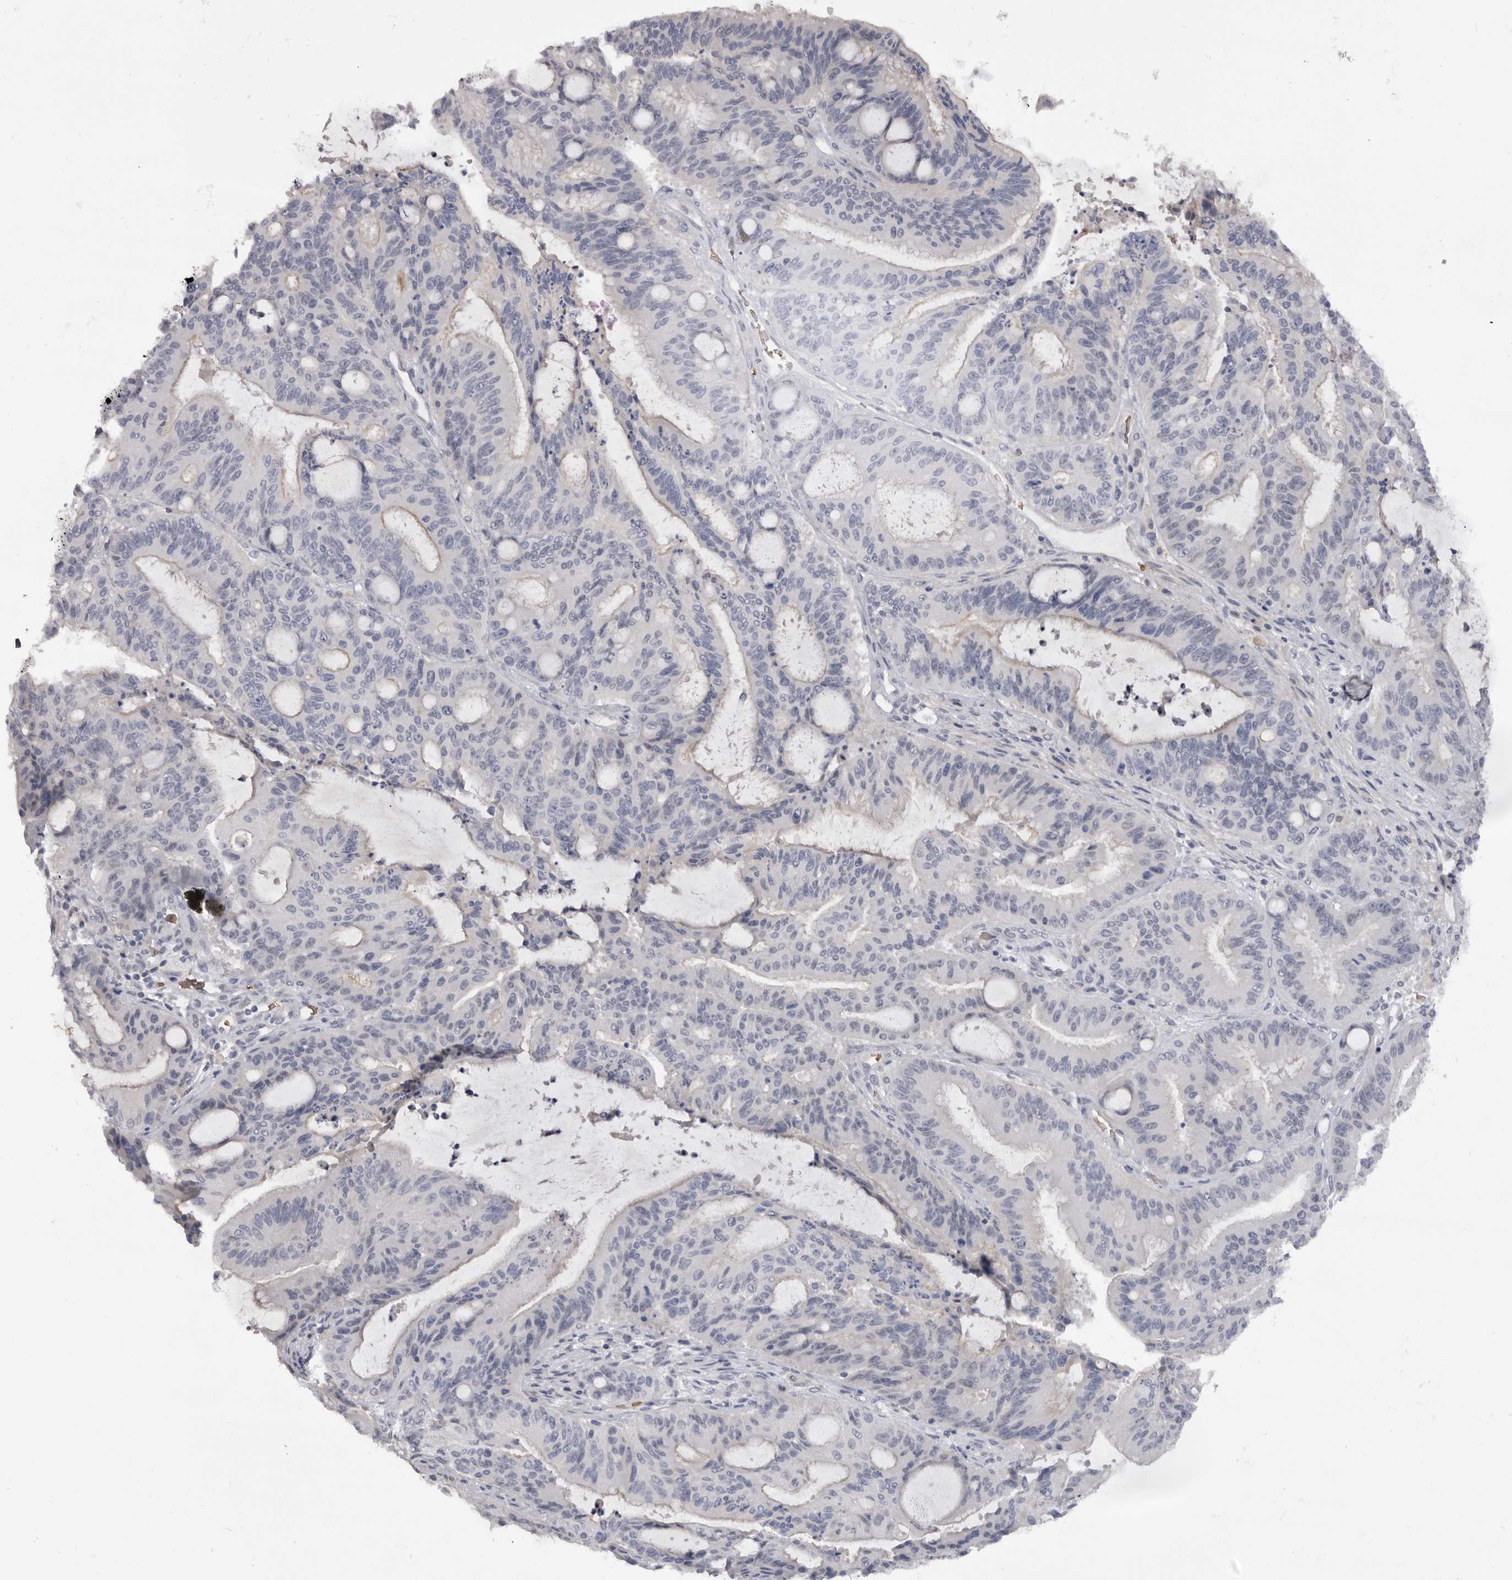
{"staining": {"intensity": "negative", "quantity": "none", "location": "none"}, "tissue": "liver cancer", "cell_type": "Tumor cells", "image_type": "cancer", "snomed": [{"axis": "morphology", "description": "Normal tissue, NOS"}, {"axis": "morphology", "description": "Cholangiocarcinoma"}, {"axis": "topography", "description": "Liver"}, {"axis": "topography", "description": "Peripheral nerve tissue"}], "caption": "The IHC image has no significant staining in tumor cells of liver cholangiocarcinoma tissue.", "gene": "TNR", "patient": {"sex": "female", "age": 73}}